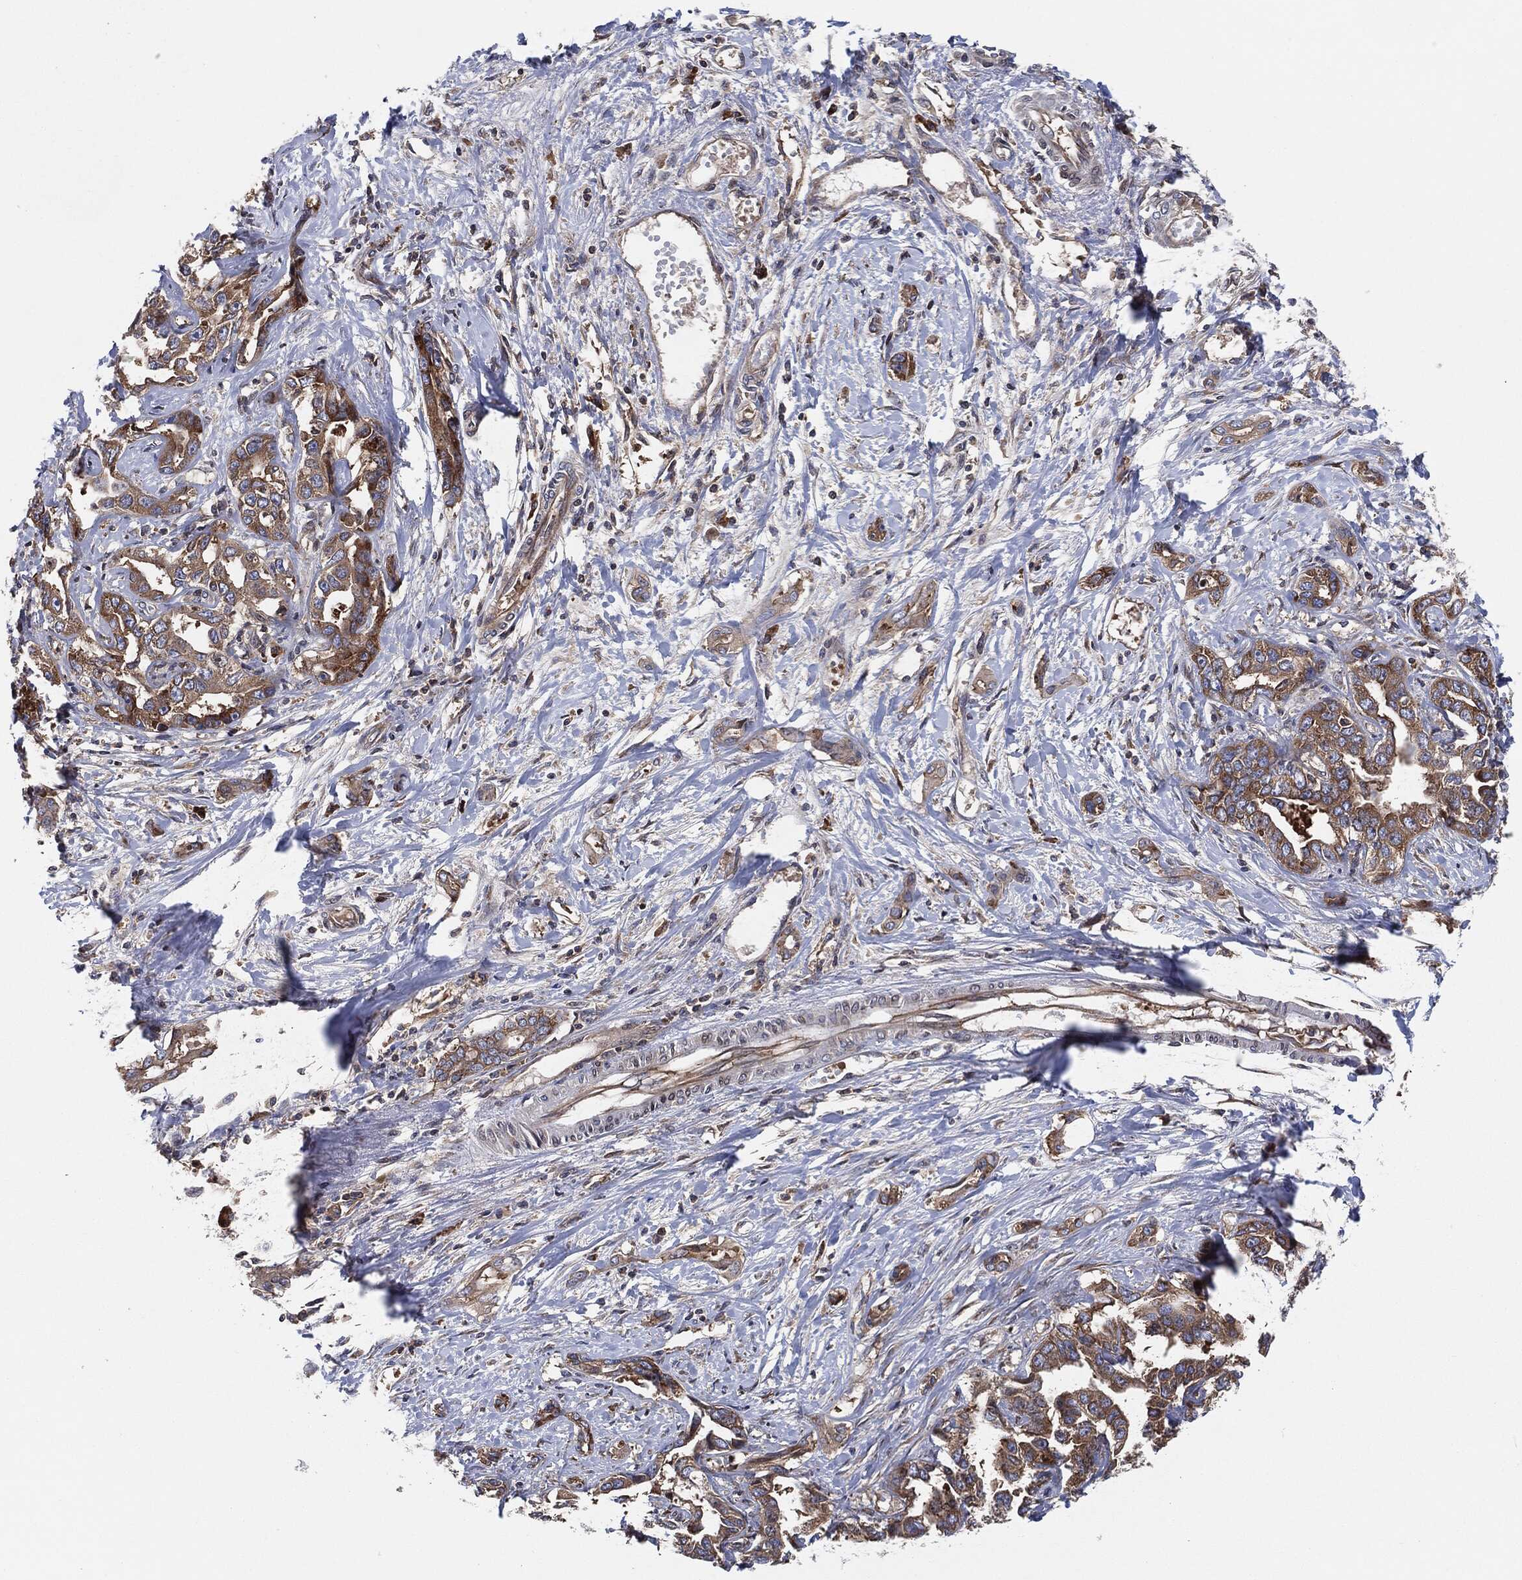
{"staining": {"intensity": "moderate", "quantity": "25%-75%", "location": "cytoplasmic/membranous"}, "tissue": "liver cancer", "cell_type": "Tumor cells", "image_type": "cancer", "snomed": [{"axis": "morphology", "description": "Cholangiocarcinoma"}, {"axis": "topography", "description": "Liver"}], "caption": "A micrograph of human liver cancer (cholangiocarcinoma) stained for a protein shows moderate cytoplasmic/membranous brown staining in tumor cells.", "gene": "EIF2S2", "patient": {"sex": "male", "age": 59}}